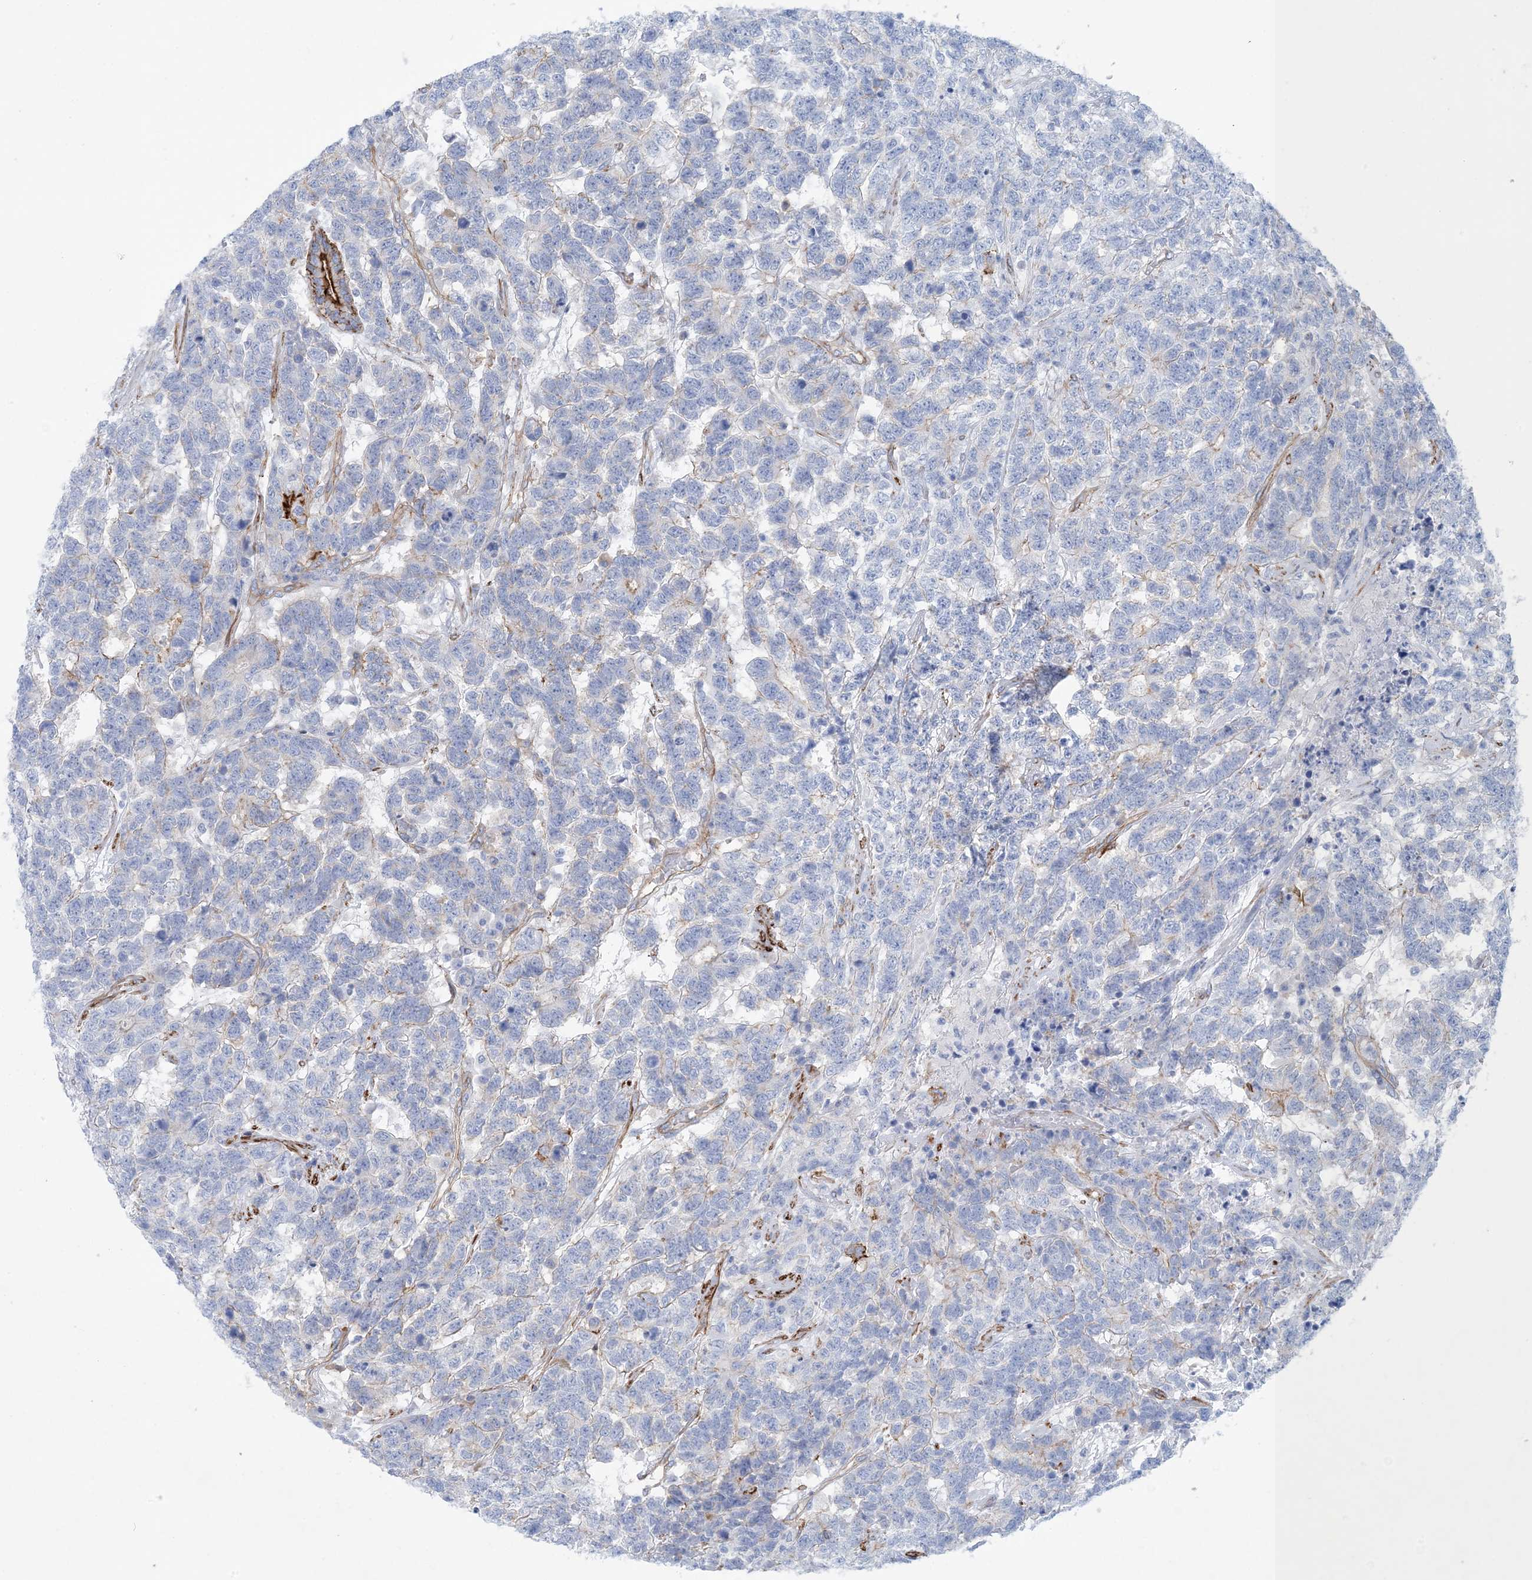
{"staining": {"intensity": "negative", "quantity": "none", "location": "none"}, "tissue": "testis cancer", "cell_type": "Tumor cells", "image_type": "cancer", "snomed": [{"axis": "morphology", "description": "Carcinoma, Embryonal, NOS"}, {"axis": "topography", "description": "Testis"}], "caption": "The immunohistochemistry photomicrograph has no significant positivity in tumor cells of testis cancer tissue.", "gene": "SHANK1", "patient": {"sex": "male", "age": 26}}